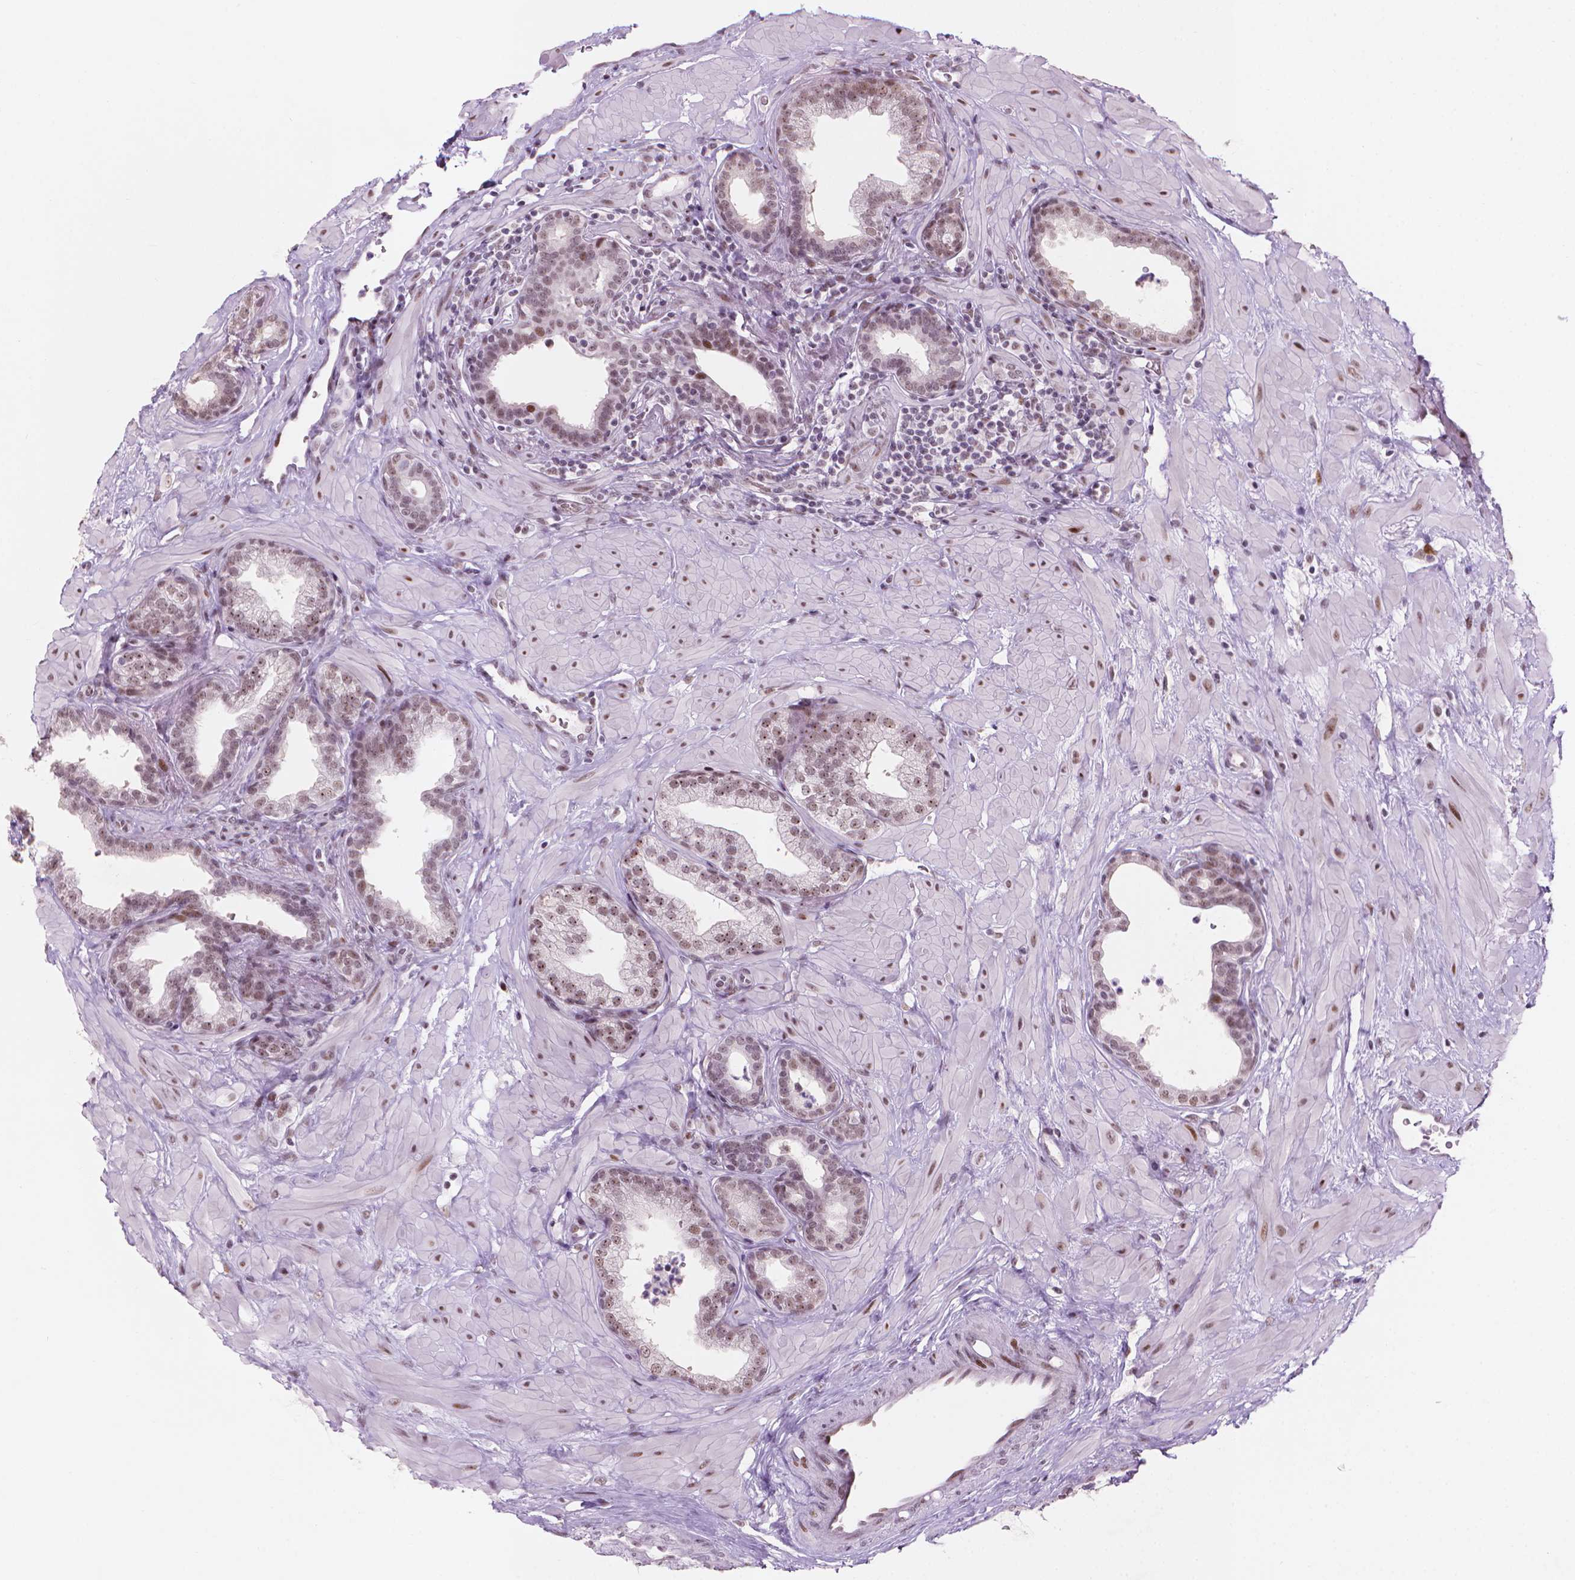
{"staining": {"intensity": "moderate", "quantity": ">75%", "location": "nuclear"}, "tissue": "prostate", "cell_type": "Glandular cells", "image_type": "normal", "snomed": [{"axis": "morphology", "description": "Normal tissue, NOS"}, {"axis": "topography", "description": "Prostate"}], "caption": "Immunohistochemical staining of unremarkable prostate demonstrates >75% levels of moderate nuclear protein positivity in approximately >75% of glandular cells.", "gene": "HES7", "patient": {"sex": "male", "age": 37}}